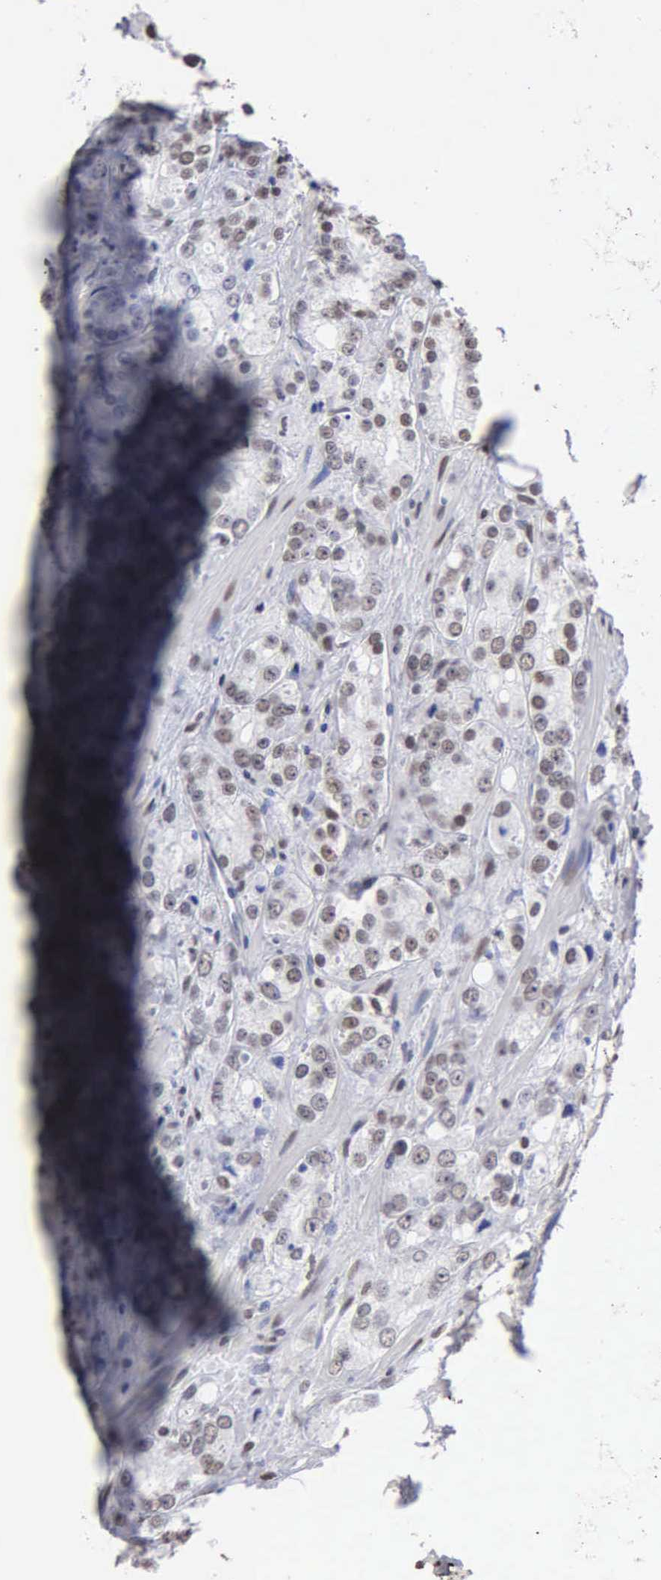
{"staining": {"intensity": "weak", "quantity": "25%-75%", "location": "nuclear"}, "tissue": "prostate cancer", "cell_type": "Tumor cells", "image_type": "cancer", "snomed": [{"axis": "morphology", "description": "Adenocarcinoma, Medium grade"}, {"axis": "topography", "description": "Prostate"}], "caption": "There is low levels of weak nuclear positivity in tumor cells of medium-grade adenocarcinoma (prostate), as demonstrated by immunohistochemical staining (brown color).", "gene": "CCNG1", "patient": {"sex": "male", "age": 60}}